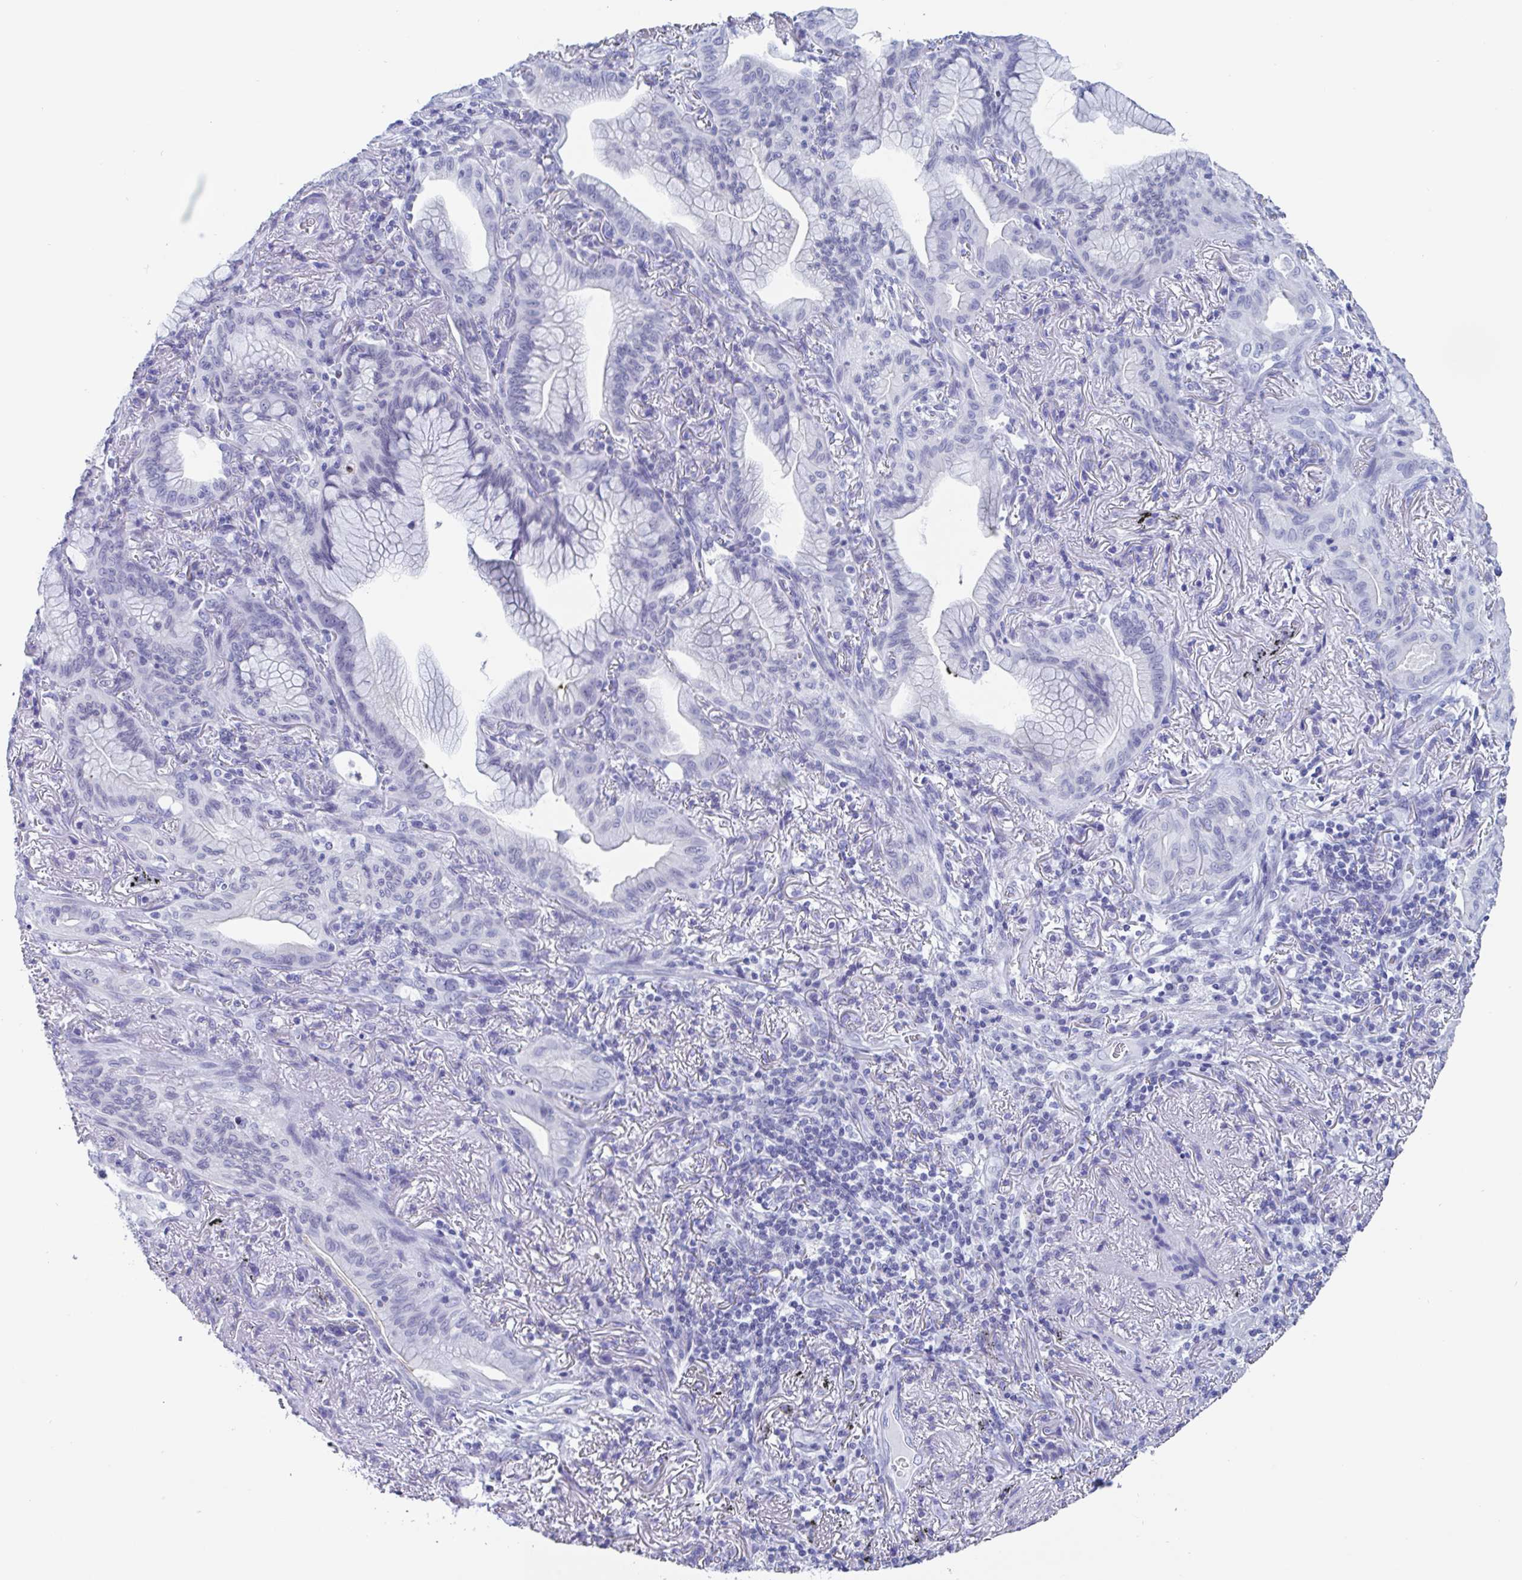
{"staining": {"intensity": "negative", "quantity": "none", "location": "none"}, "tissue": "lung cancer", "cell_type": "Tumor cells", "image_type": "cancer", "snomed": [{"axis": "morphology", "description": "Adenocarcinoma, NOS"}, {"axis": "topography", "description": "Lung"}], "caption": "IHC micrograph of lung adenocarcinoma stained for a protein (brown), which reveals no staining in tumor cells. The staining was performed using DAB to visualize the protein expression in brown, while the nuclei were stained in blue with hematoxylin (Magnification: 20x).", "gene": "CDX4", "patient": {"sex": "male", "age": 77}}